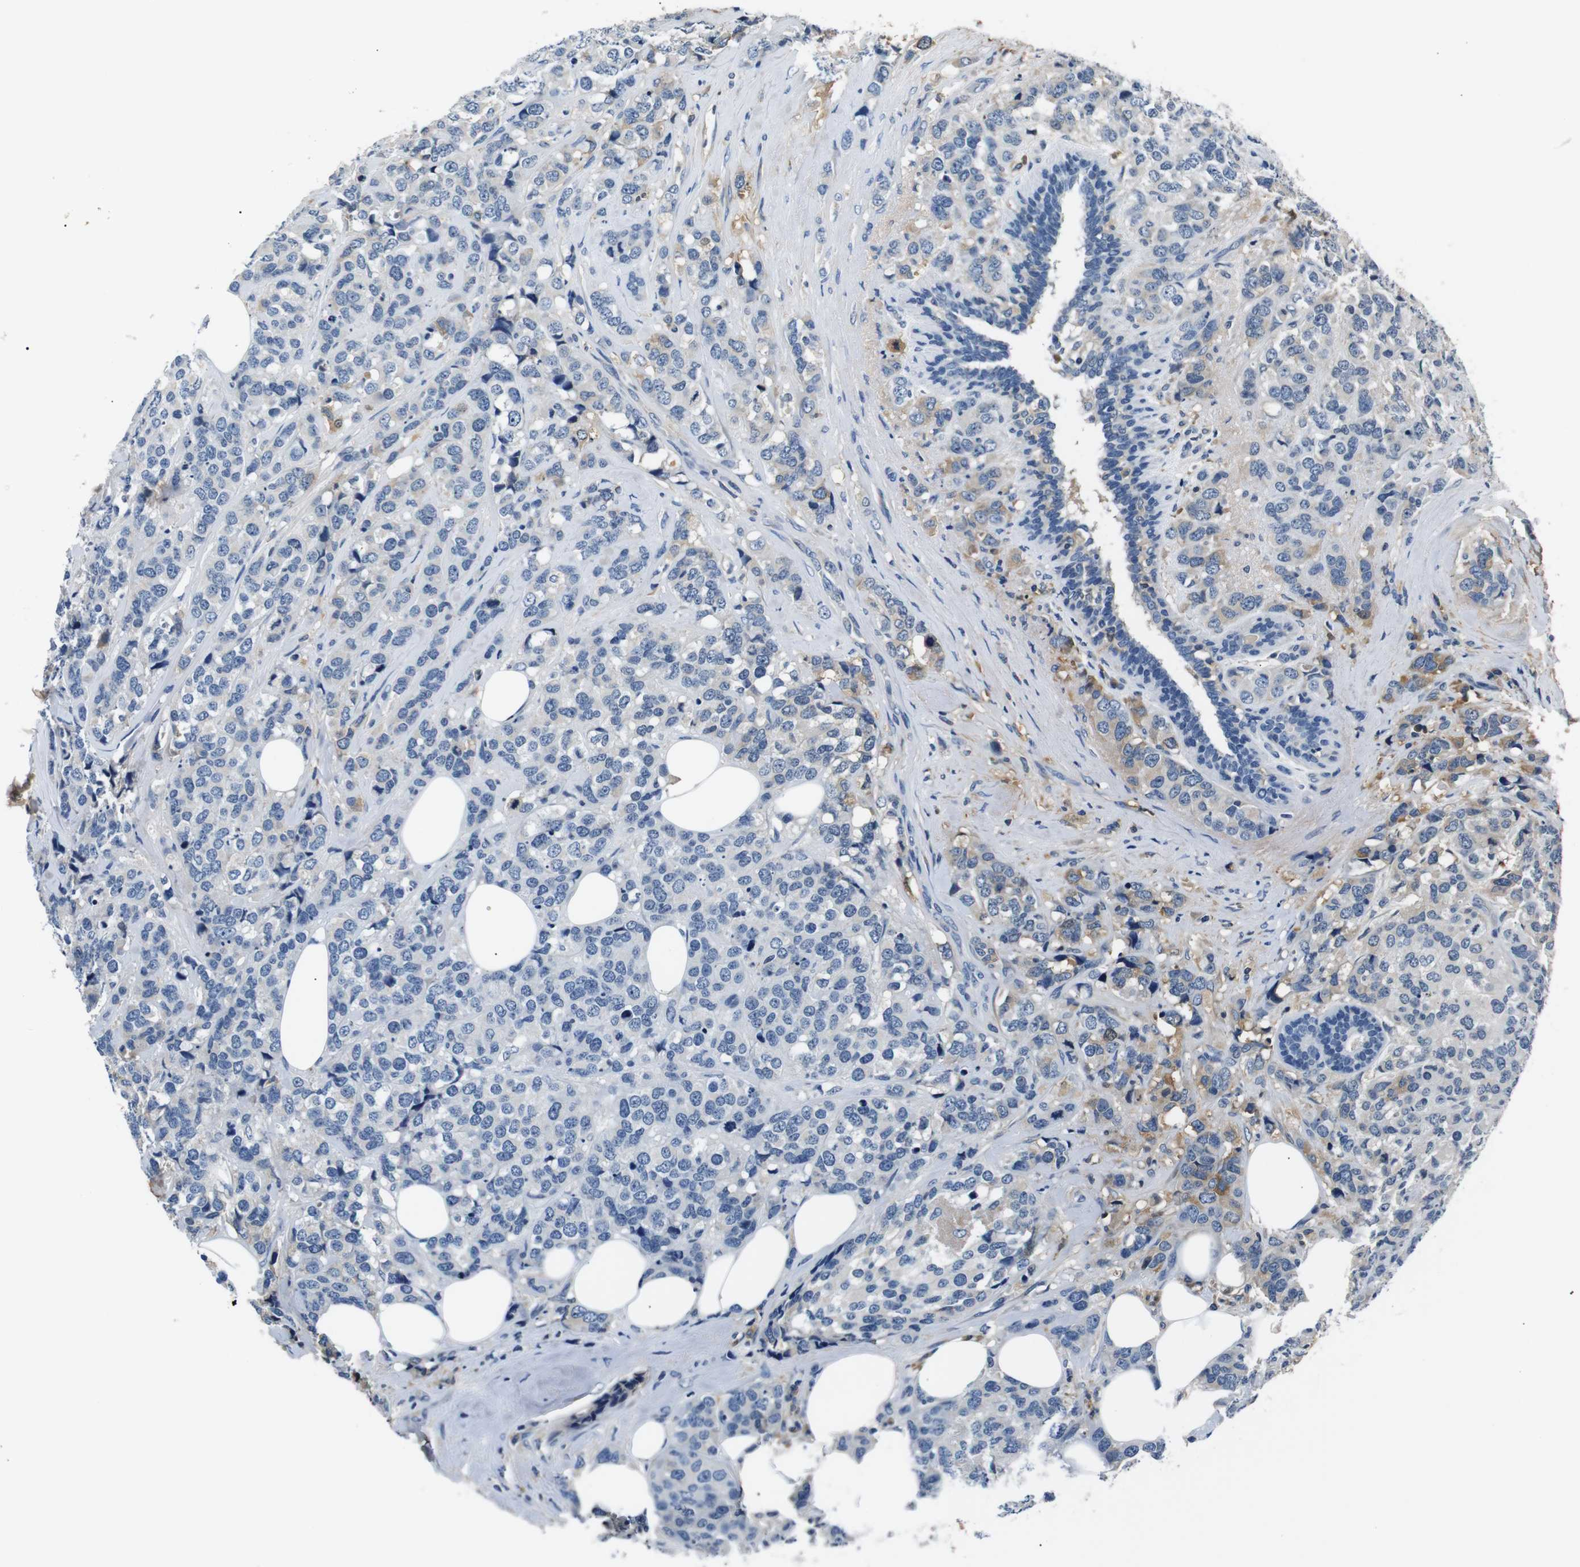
{"staining": {"intensity": "negative", "quantity": "none", "location": "none"}, "tissue": "breast cancer", "cell_type": "Tumor cells", "image_type": "cancer", "snomed": [{"axis": "morphology", "description": "Lobular carcinoma"}, {"axis": "topography", "description": "Breast"}], "caption": "Breast cancer was stained to show a protein in brown. There is no significant expression in tumor cells.", "gene": "LHCGR", "patient": {"sex": "female", "age": 59}}